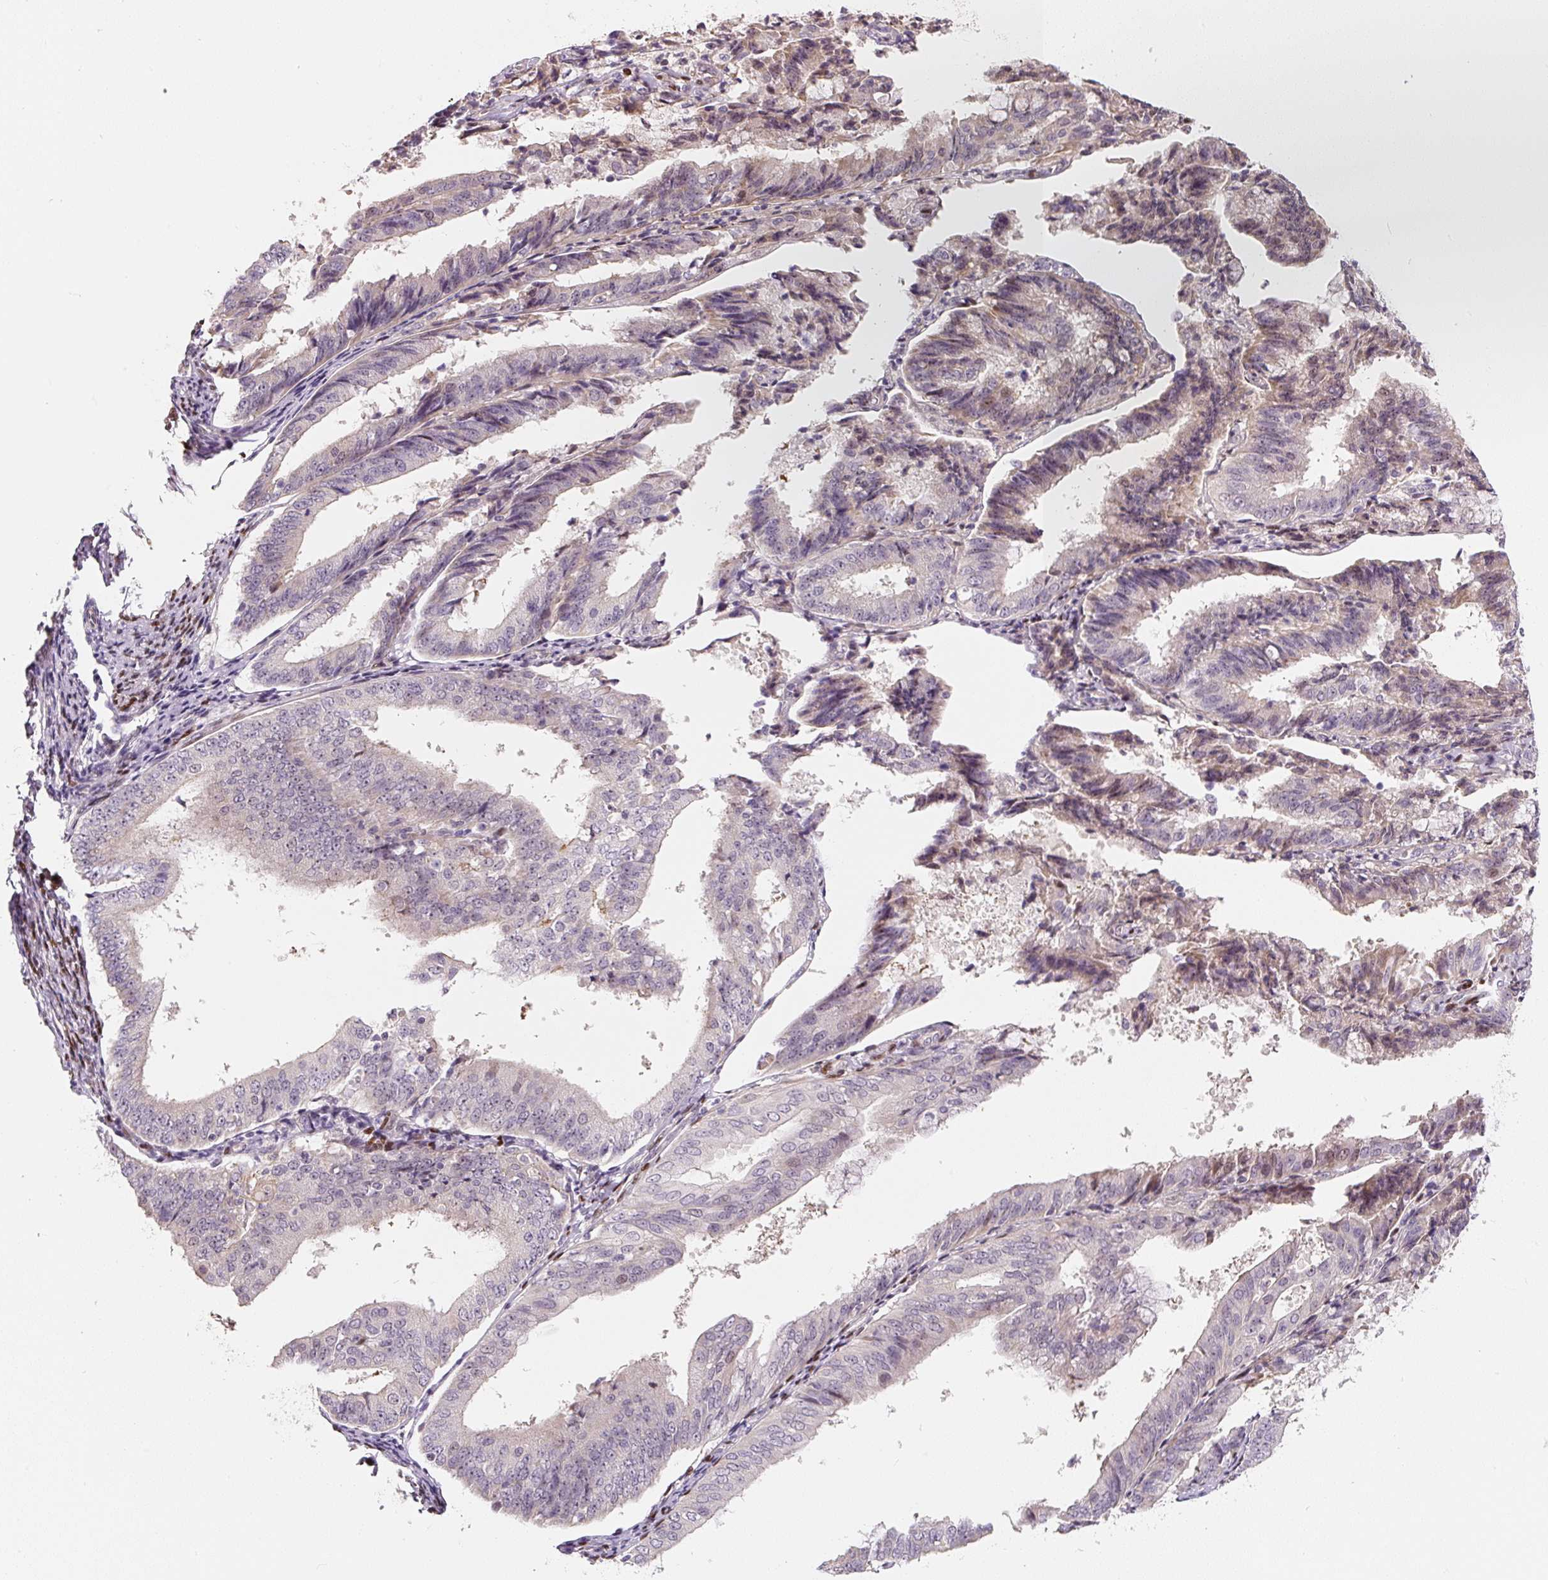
{"staining": {"intensity": "weak", "quantity": "<25%", "location": "cytoplasmic/membranous,nuclear"}, "tissue": "endometrial cancer", "cell_type": "Tumor cells", "image_type": "cancer", "snomed": [{"axis": "morphology", "description": "Adenocarcinoma, NOS"}, {"axis": "topography", "description": "Endometrium"}], "caption": "There is no significant staining in tumor cells of endometrial adenocarcinoma.", "gene": "PWWP3B", "patient": {"sex": "female", "age": 63}}